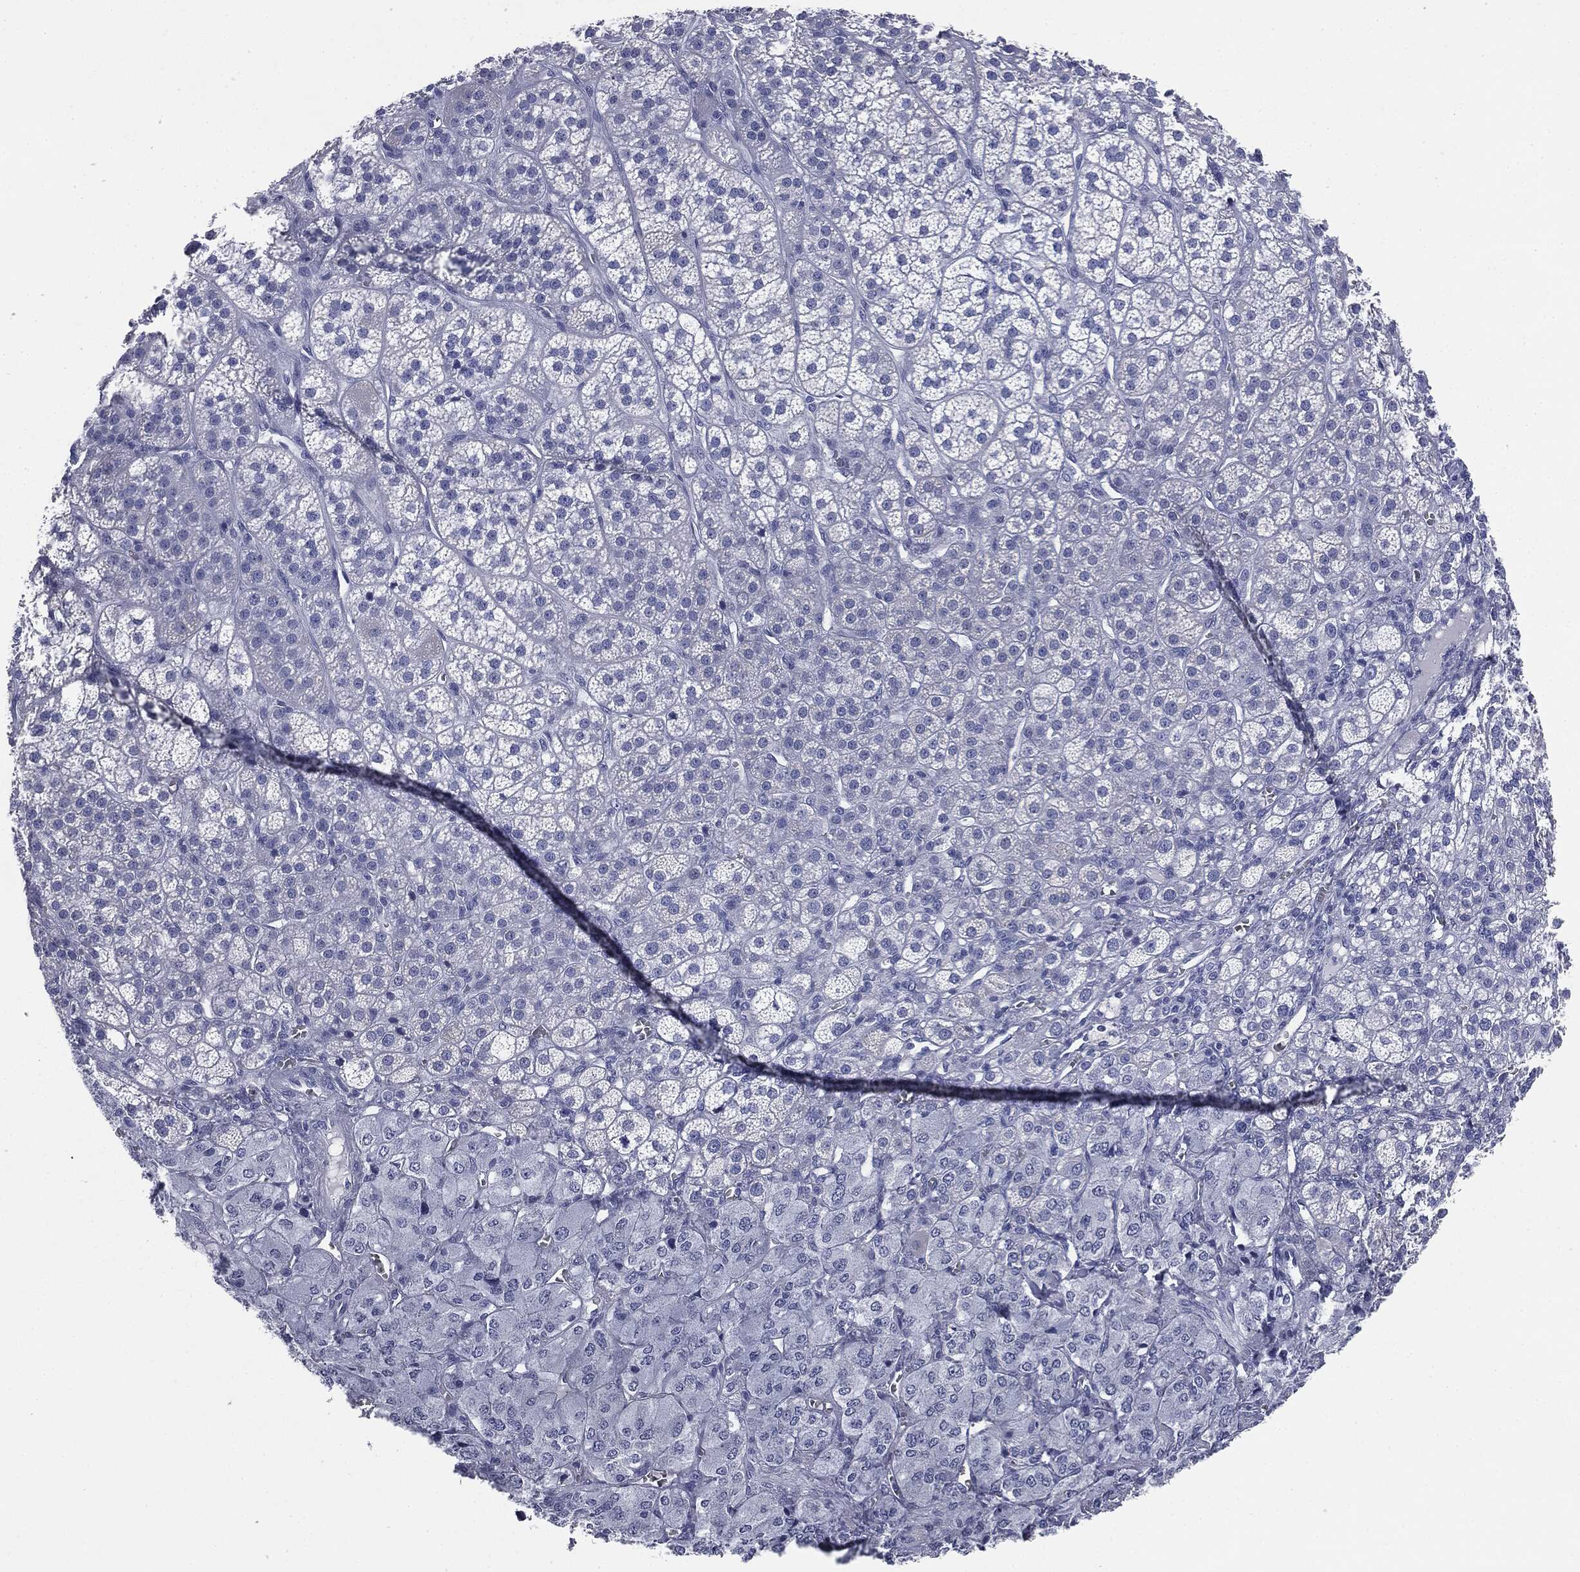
{"staining": {"intensity": "negative", "quantity": "none", "location": "none"}, "tissue": "adrenal gland", "cell_type": "Glandular cells", "image_type": "normal", "snomed": [{"axis": "morphology", "description": "Normal tissue, NOS"}, {"axis": "topography", "description": "Adrenal gland"}], "caption": "High magnification brightfield microscopy of unremarkable adrenal gland stained with DAB (brown) and counterstained with hematoxylin (blue): glandular cells show no significant expression.", "gene": "ATP2A1", "patient": {"sex": "female", "age": 60}}